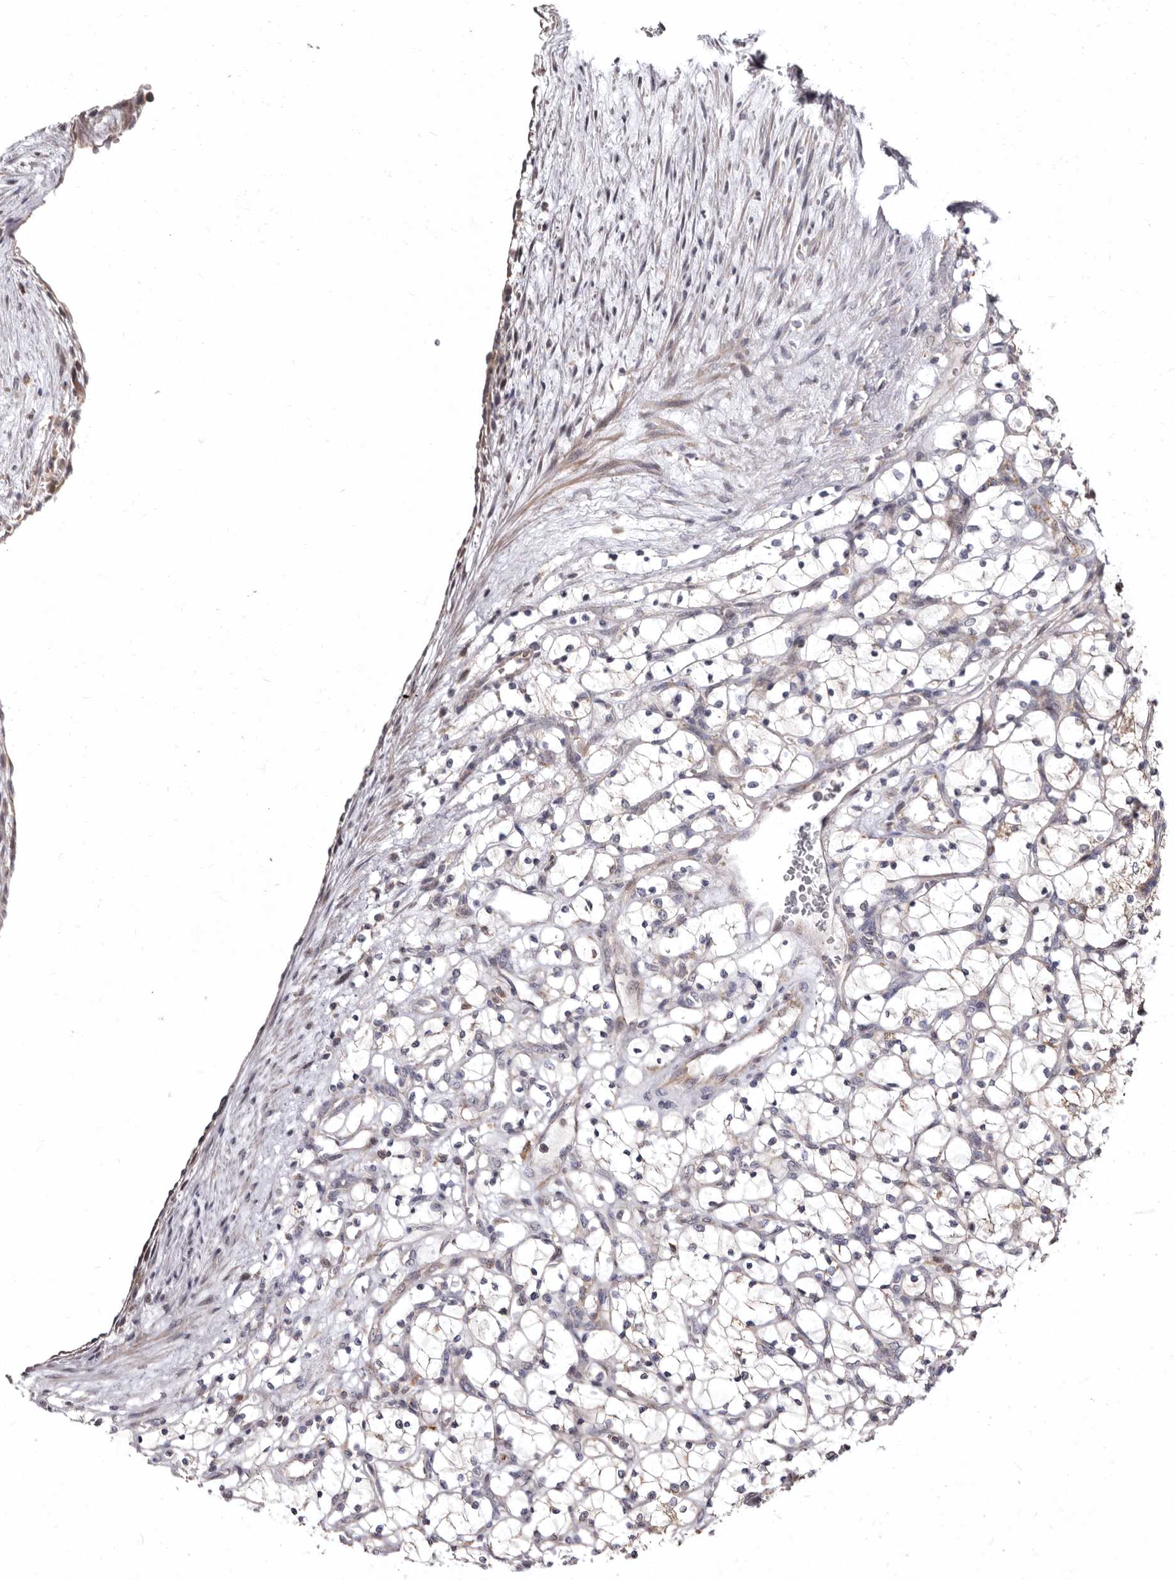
{"staining": {"intensity": "negative", "quantity": "none", "location": "none"}, "tissue": "renal cancer", "cell_type": "Tumor cells", "image_type": "cancer", "snomed": [{"axis": "morphology", "description": "Adenocarcinoma, NOS"}, {"axis": "topography", "description": "Kidney"}], "caption": "Human renal adenocarcinoma stained for a protein using immunohistochemistry displays no expression in tumor cells.", "gene": "SMC4", "patient": {"sex": "female", "age": 69}}